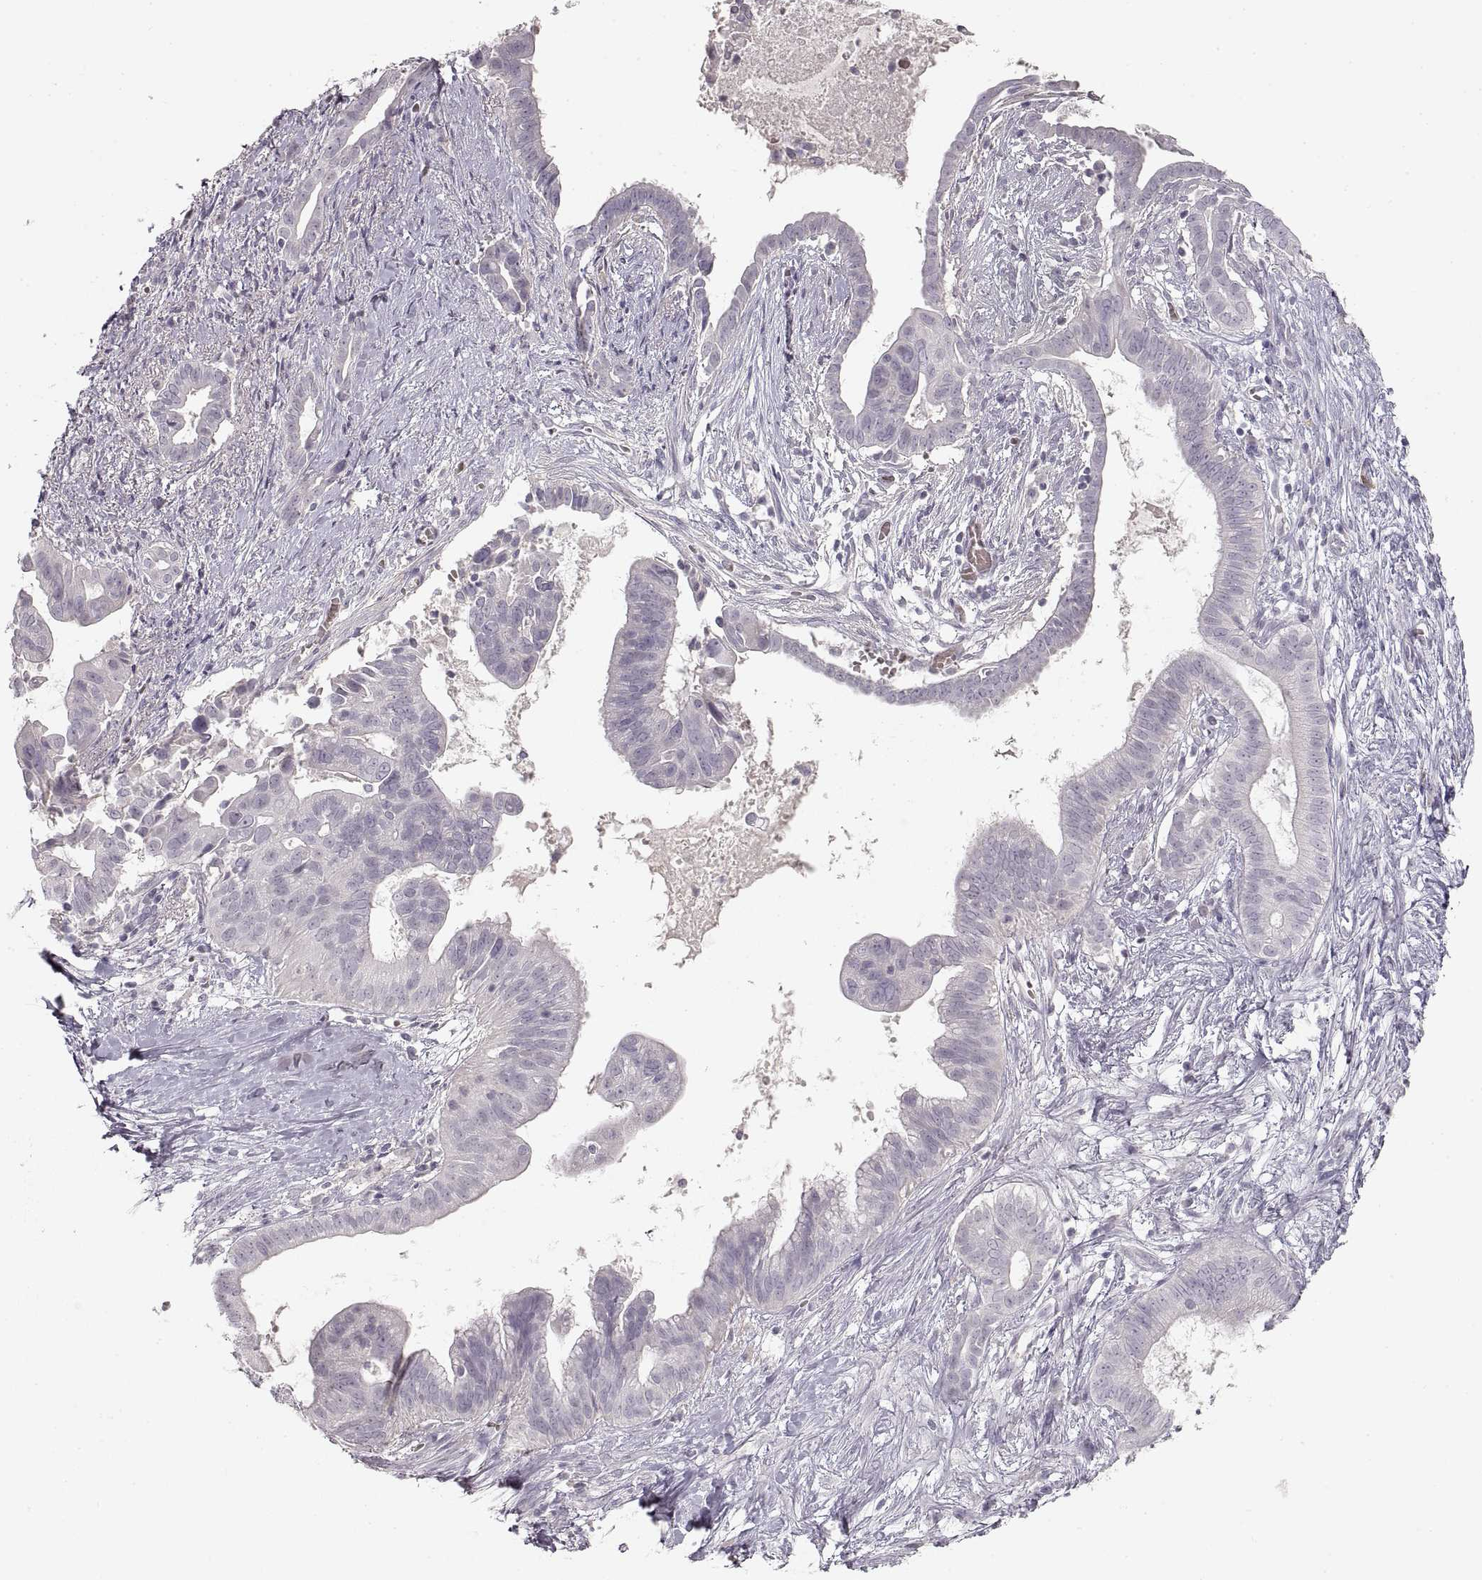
{"staining": {"intensity": "negative", "quantity": "none", "location": "none"}, "tissue": "pancreatic cancer", "cell_type": "Tumor cells", "image_type": "cancer", "snomed": [{"axis": "morphology", "description": "Adenocarcinoma, NOS"}, {"axis": "topography", "description": "Pancreas"}], "caption": "Tumor cells show no significant staining in pancreatic adenocarcinoma.", "gene": "PCSK2", "patient": {"sex": "male", "age": 61}}